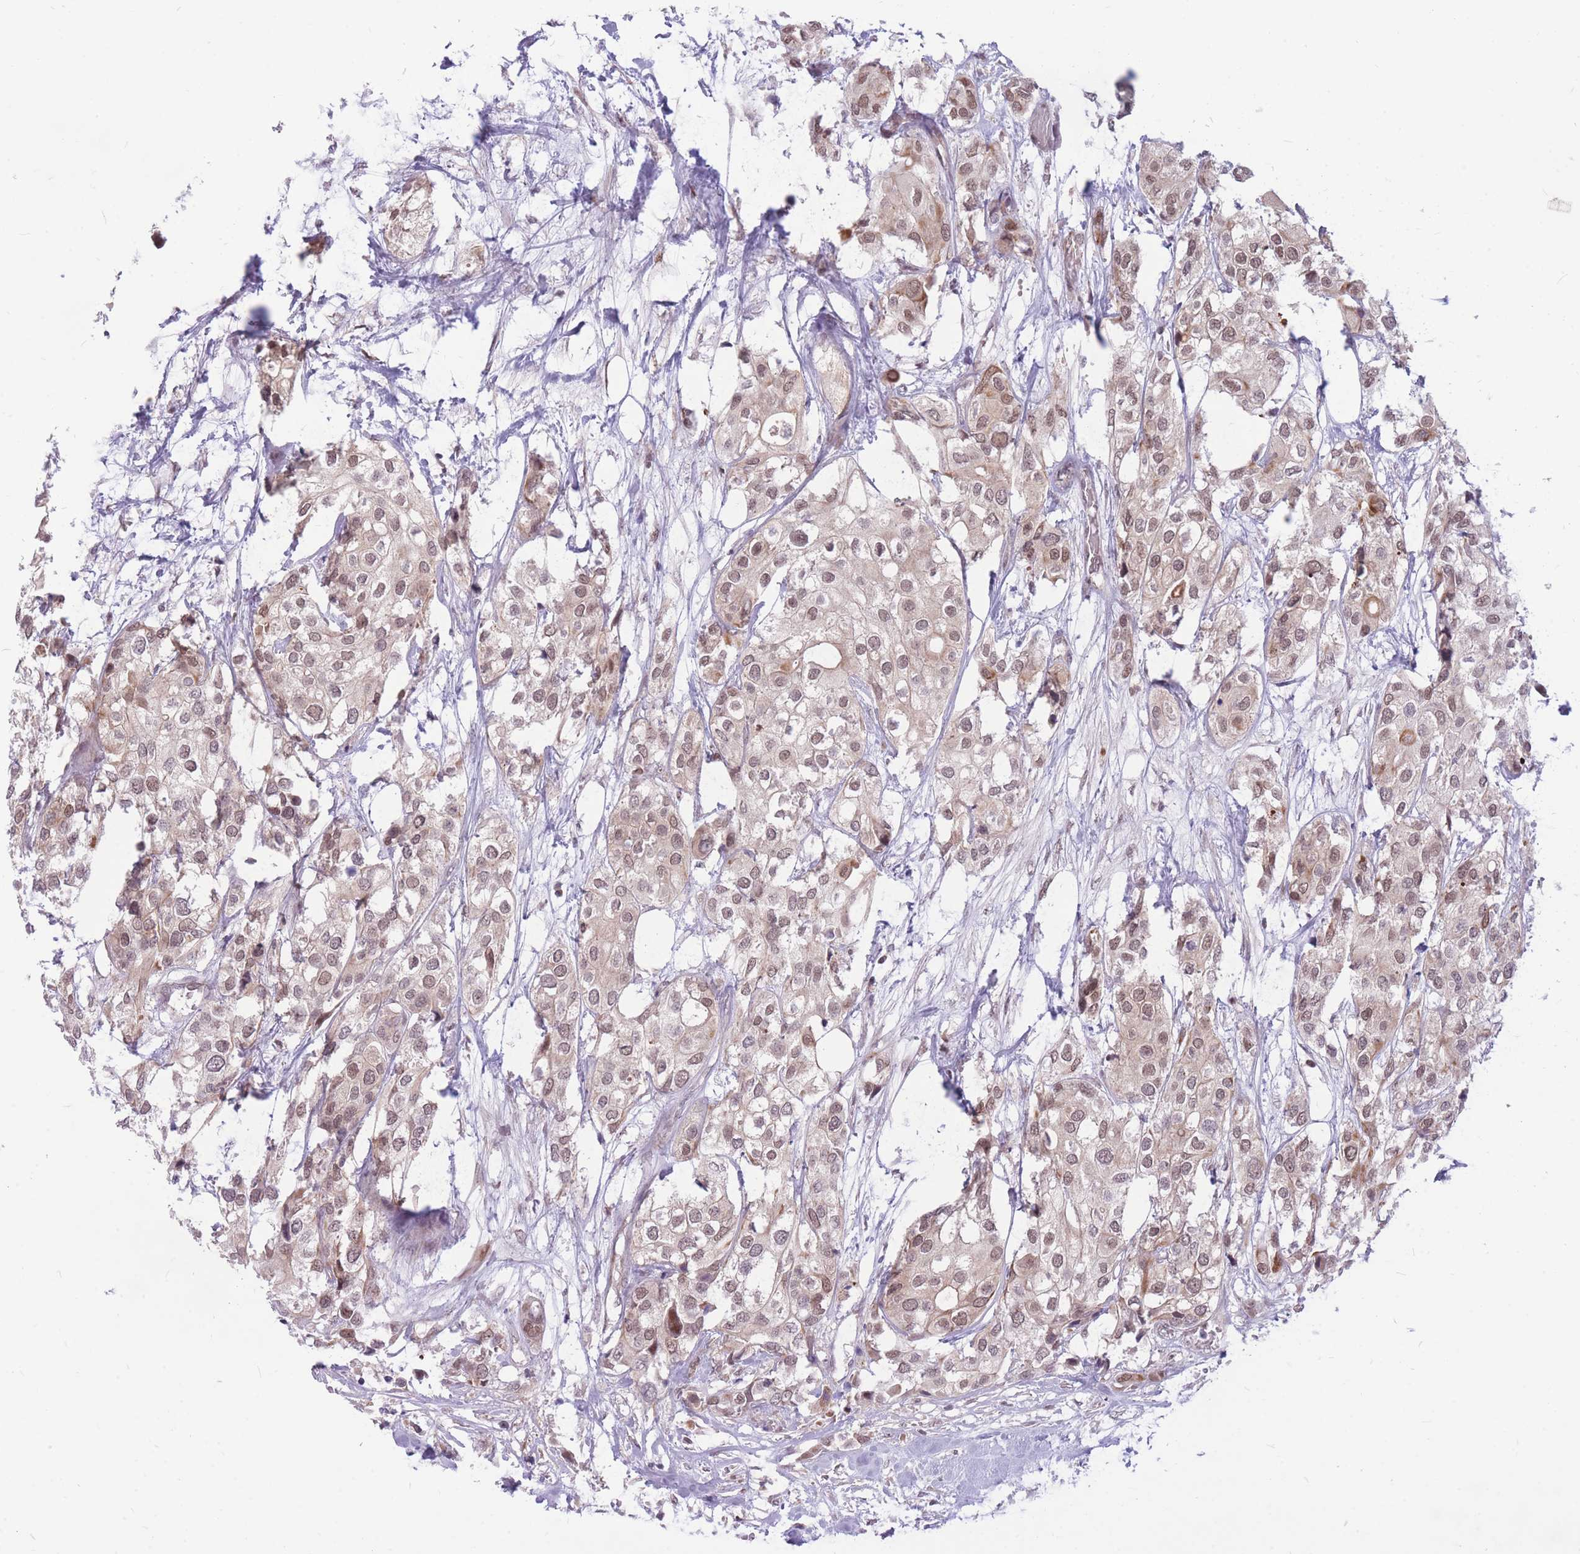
{"staining": {"intensity": "weak", "quantity": "25%-75%", "location": "cytoplasmic/membranous,nuclear"}, "tissue": "urothelial cancer", "cell_type": "Tumor cells", "image_type": "cancer", "snomed": [{"axis": "morphology", "description": "Urothelial carcinoma, High grade"}, {"axis": "topography", "description": "Urinary bladder"}], "caption": "Immunohistochemical staining of urothelial cancer displays low levels of weak cytoplasmic/membranous and nuclear expression in approximately 25%-75% of tumor cells.", "gene": "ERCC2", "patient": {"sex": "male", "age": 64}}